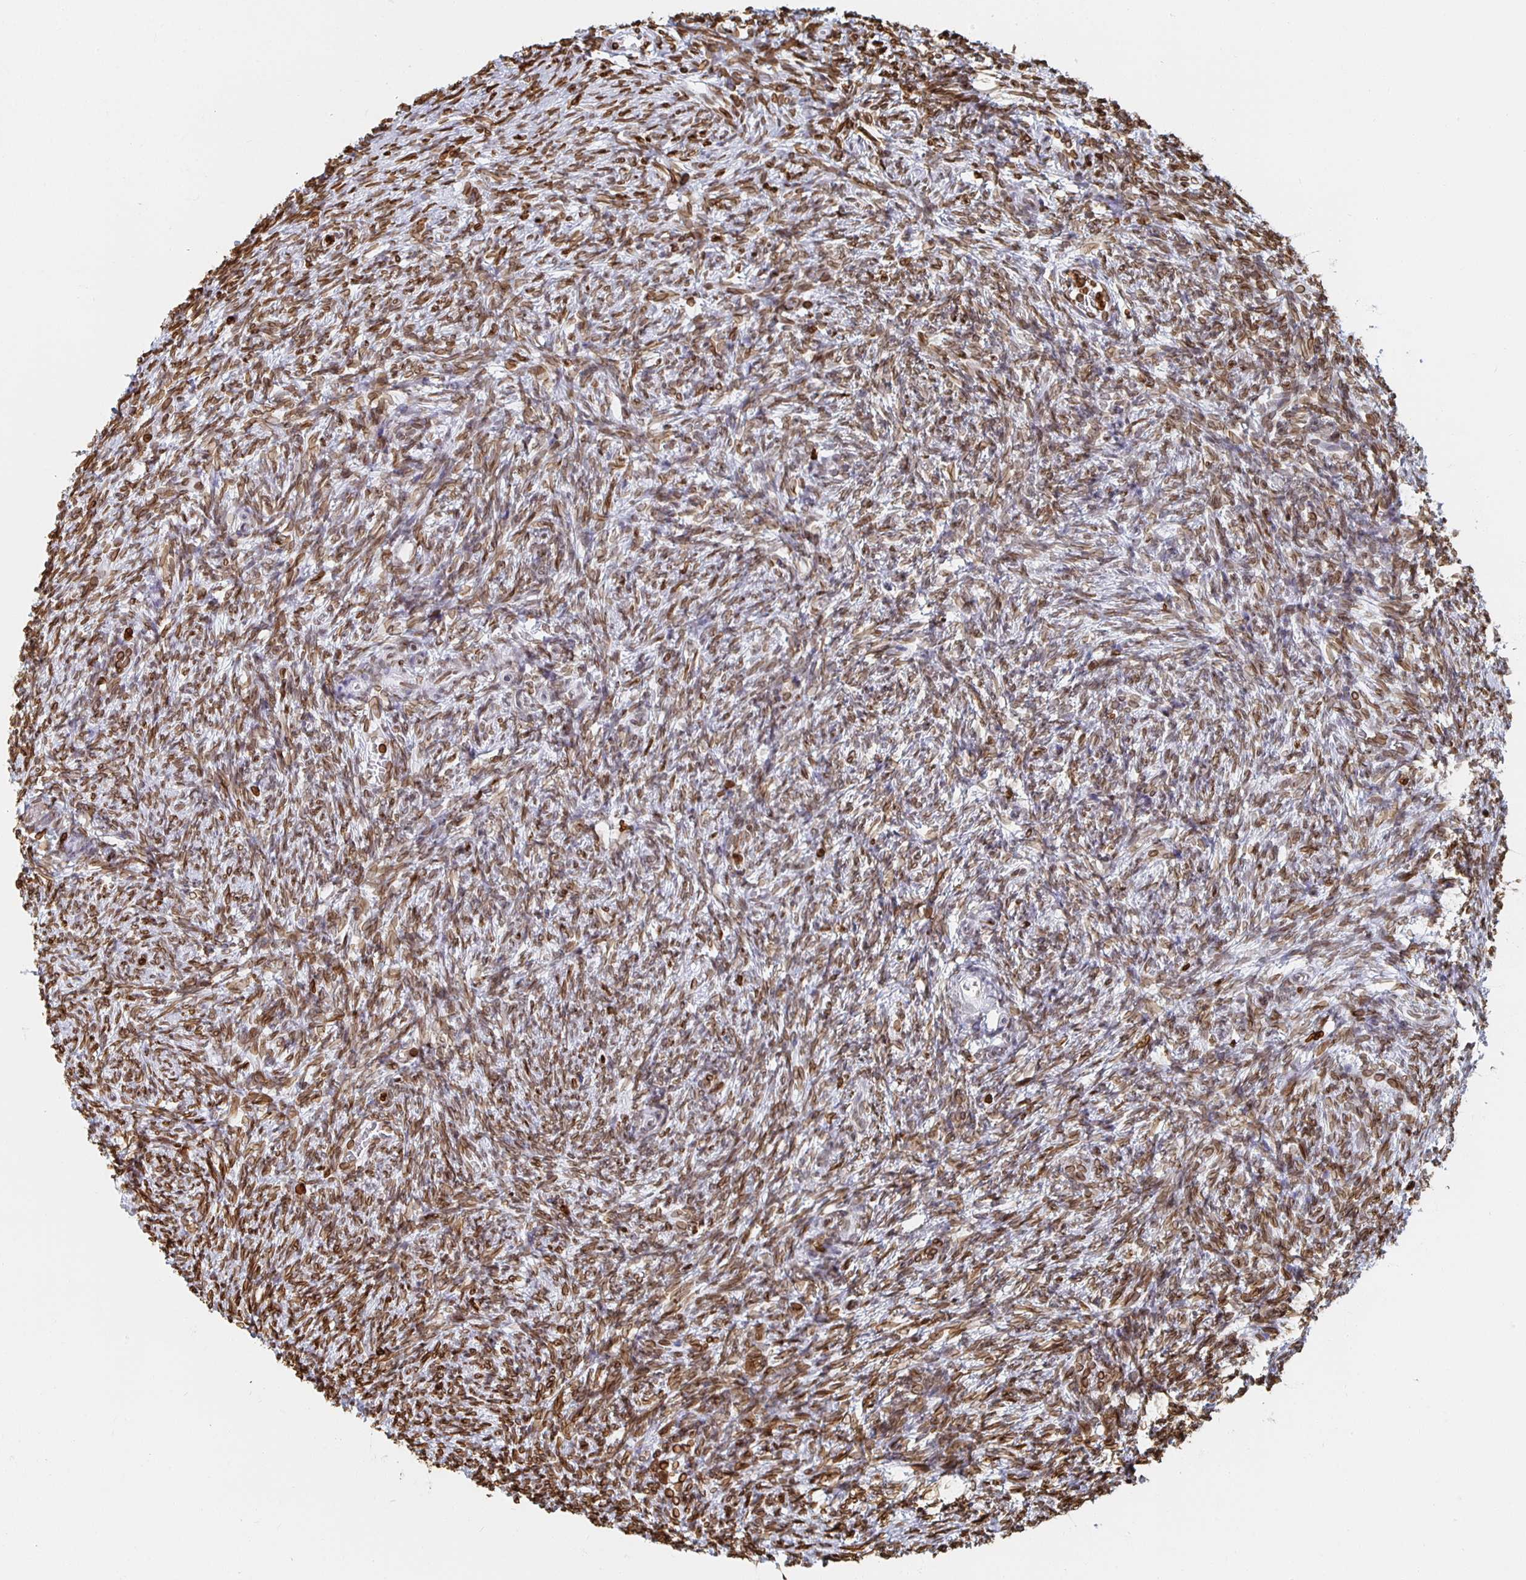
{"staining": {"intensity": "moderate", "quantity": ">75%", "location": "cytoplasmic/membranous,nuclear"}, "tissue": "ovary", "cell_type": "Ovarian stroma cells", "image_type": "normal", "snomed": [{"axis": "morphology", "description": "Normal tissue, NOS"}, {"axis": "topography", "description": "Ovary"}], "caption": "High-power microscopy captured an immunohistochemistry (IHC) image of unremarkable ovary, revealing moderate cytoplasmic/membranous,nuclear expression in about >75% of ovarian stroma cells.", "gene": "LMNB1", "patient": {"sex": "female", "age": 39}}